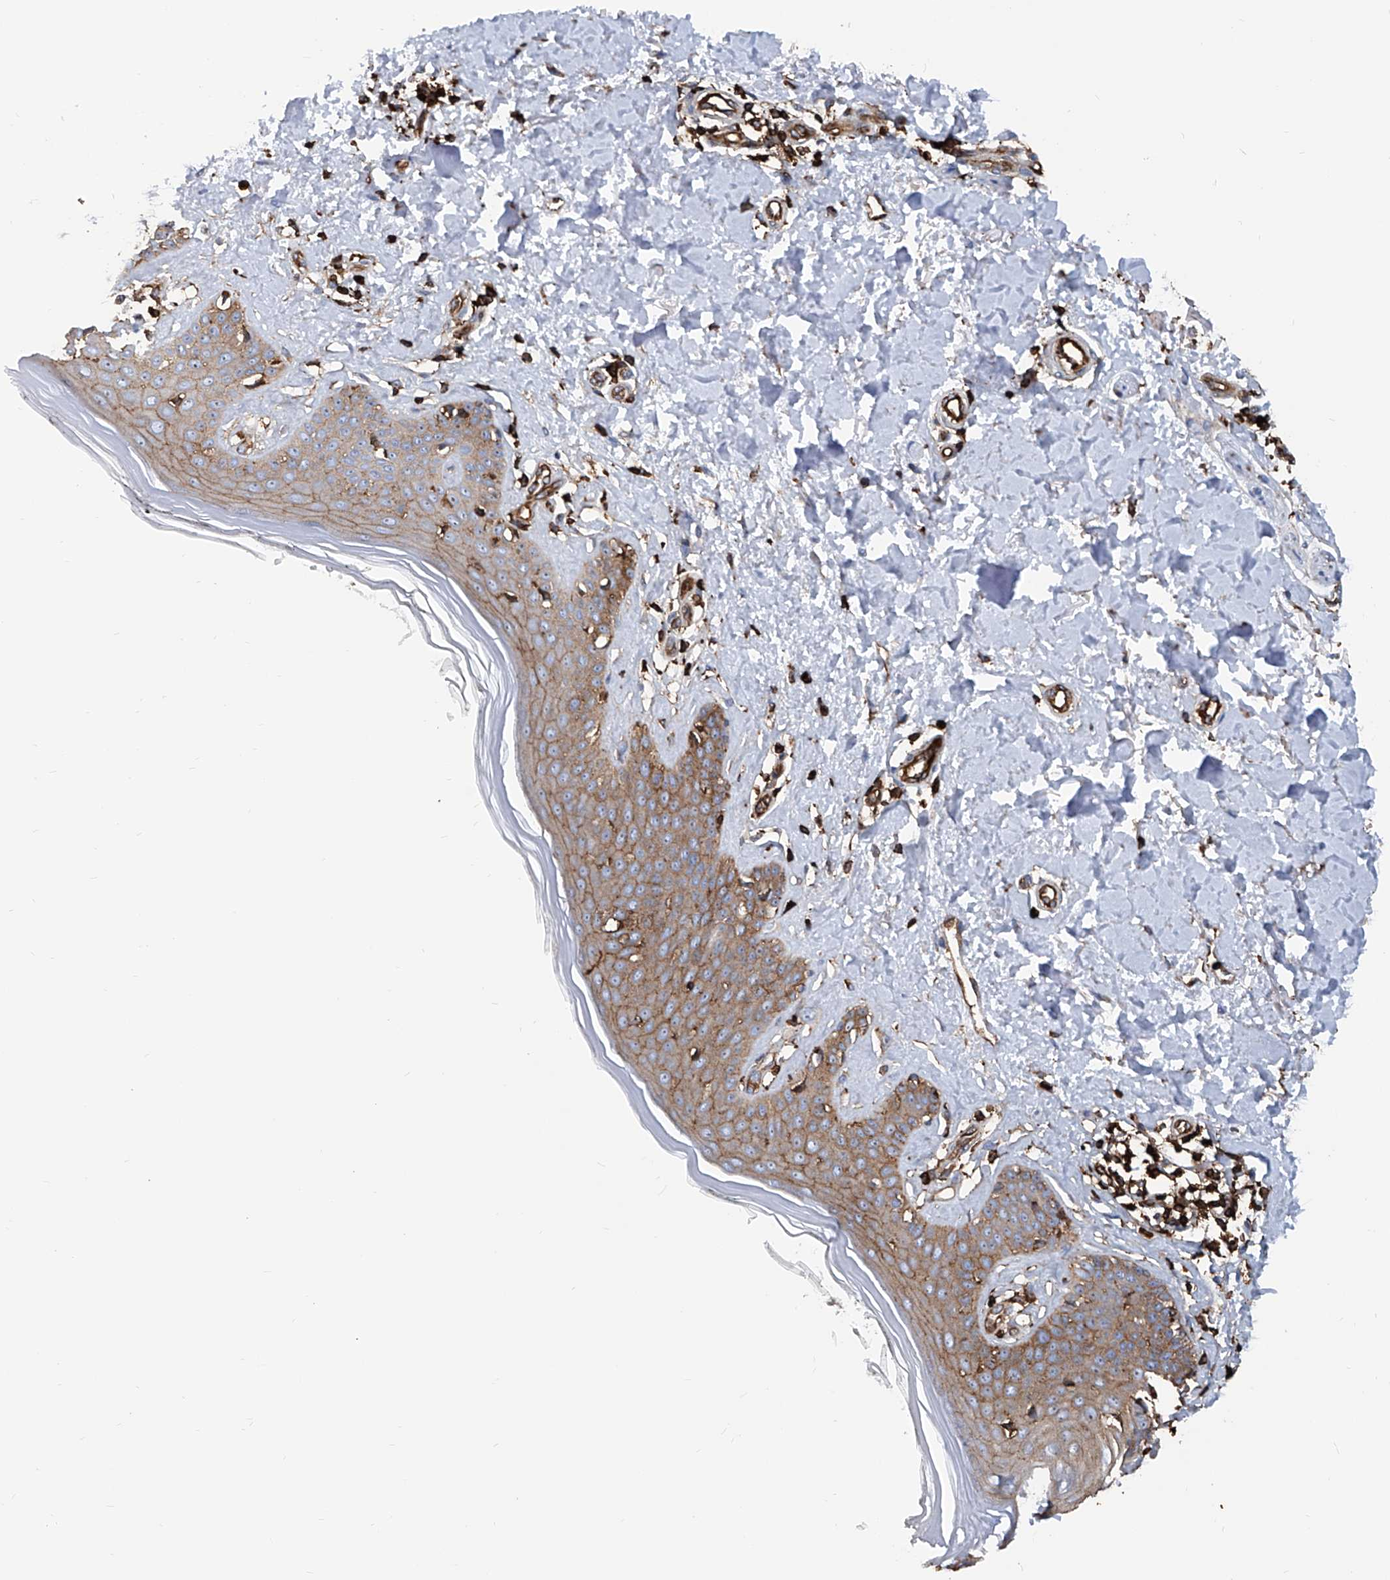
{"staining": {"intensity": "strong", "quantity": ">75%", "location": "cytoplasmic/membranous"}, "tissue": "skin", "cell_type": "Fibroblasts", "image_type": "normal", "snomed": [{"axis": "morphology", "description": "Normal tissue, NOS"}, {"axis": "topography", "description": "Skin"}], "caption": "Immunohistochemistry (IHC) histopathology image of unremarkable skin stained for a protein (brown), which shows high levels of strong cytoplasmic/membranous positivity in approximately >75% of fibroblasts.", "gene": "ZNF484", "patient": {"sex": "female", "age": 64}}